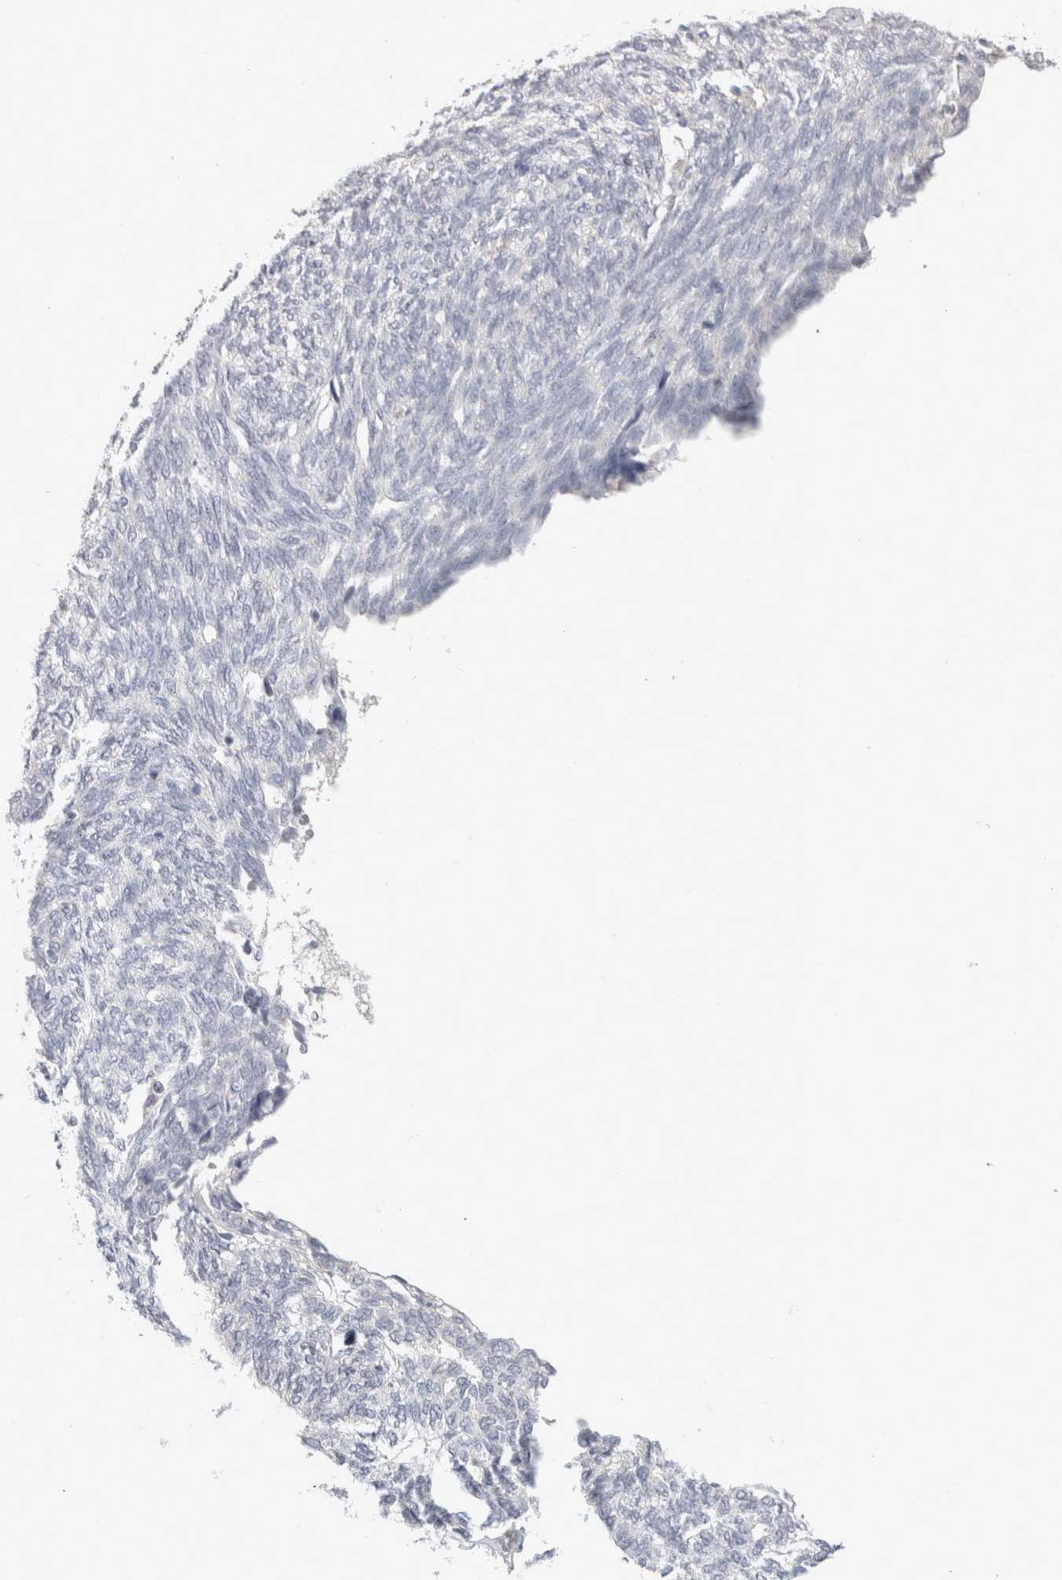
{"staining": {"intensity": "negative", "quantity": "none", "location": "none"}, "tissue": "ovarian cancer", "cell_type": "Tumor cells", "image_type": "cancer", "snomed": [{"axis": "morphology", "description": "Cystadenocarcinoma, serous, NOS"}, {"axis": "topography", "description": "Ovary"}], "caption": "Immunohistochemical staining of human ovarian cancer exhibits no significant expression in tumor cells.", "gene": "AFP", "patient": {"sex": "female", "age": 79}}